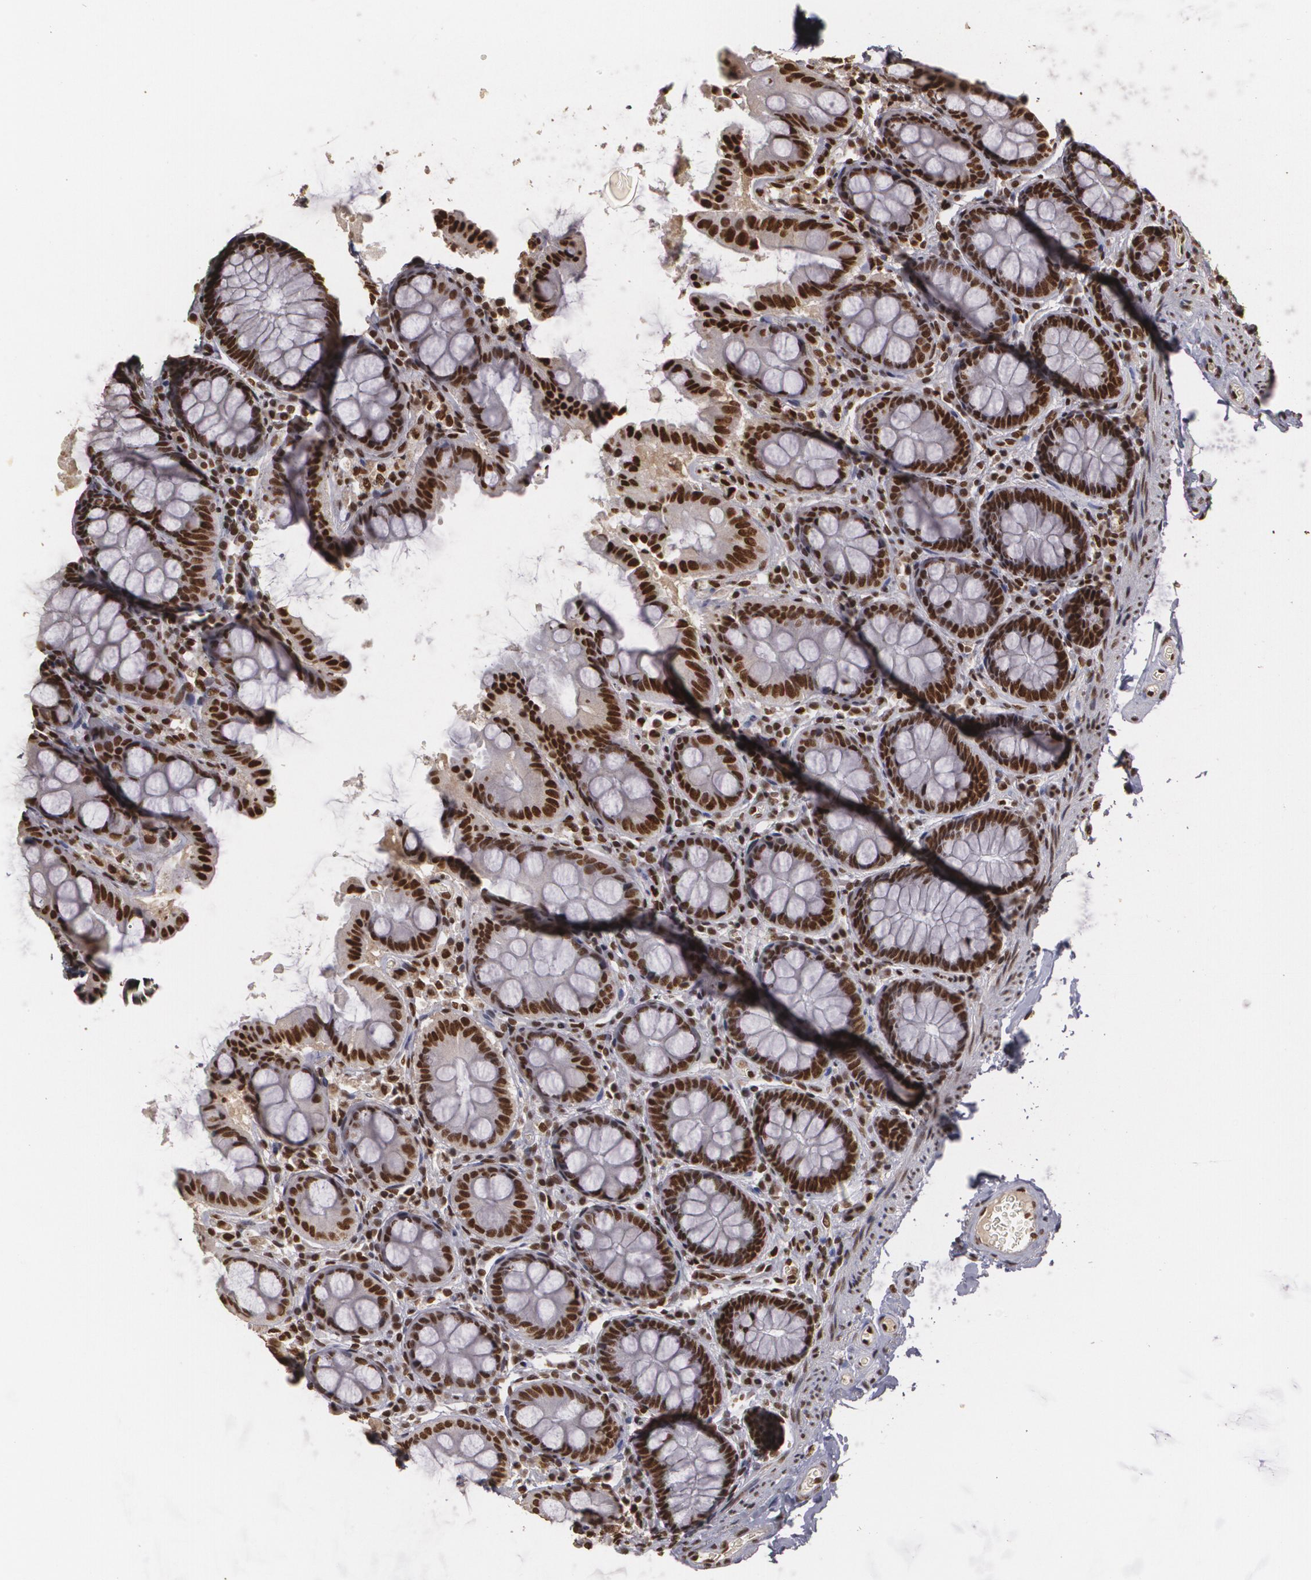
{"staining": {"intensity": "strong", "quantity": ">75%", "location": "nuclear"}, "tissue": "colon", "cell_type": "Endothelial cells", "image_type": "normal", "snomed": [{"axis": "morphology", "description": "Normal tissue, NOS"}, {"axis": "topography", "description": "Colon"}], "caption": "Immunohistochemical staining of benign colon exhibits high levels of strong nuclear staining in about >75% of endothelial cells.", "gene": "RCOR1", "patient": {"sex": "female", "age": 61}}